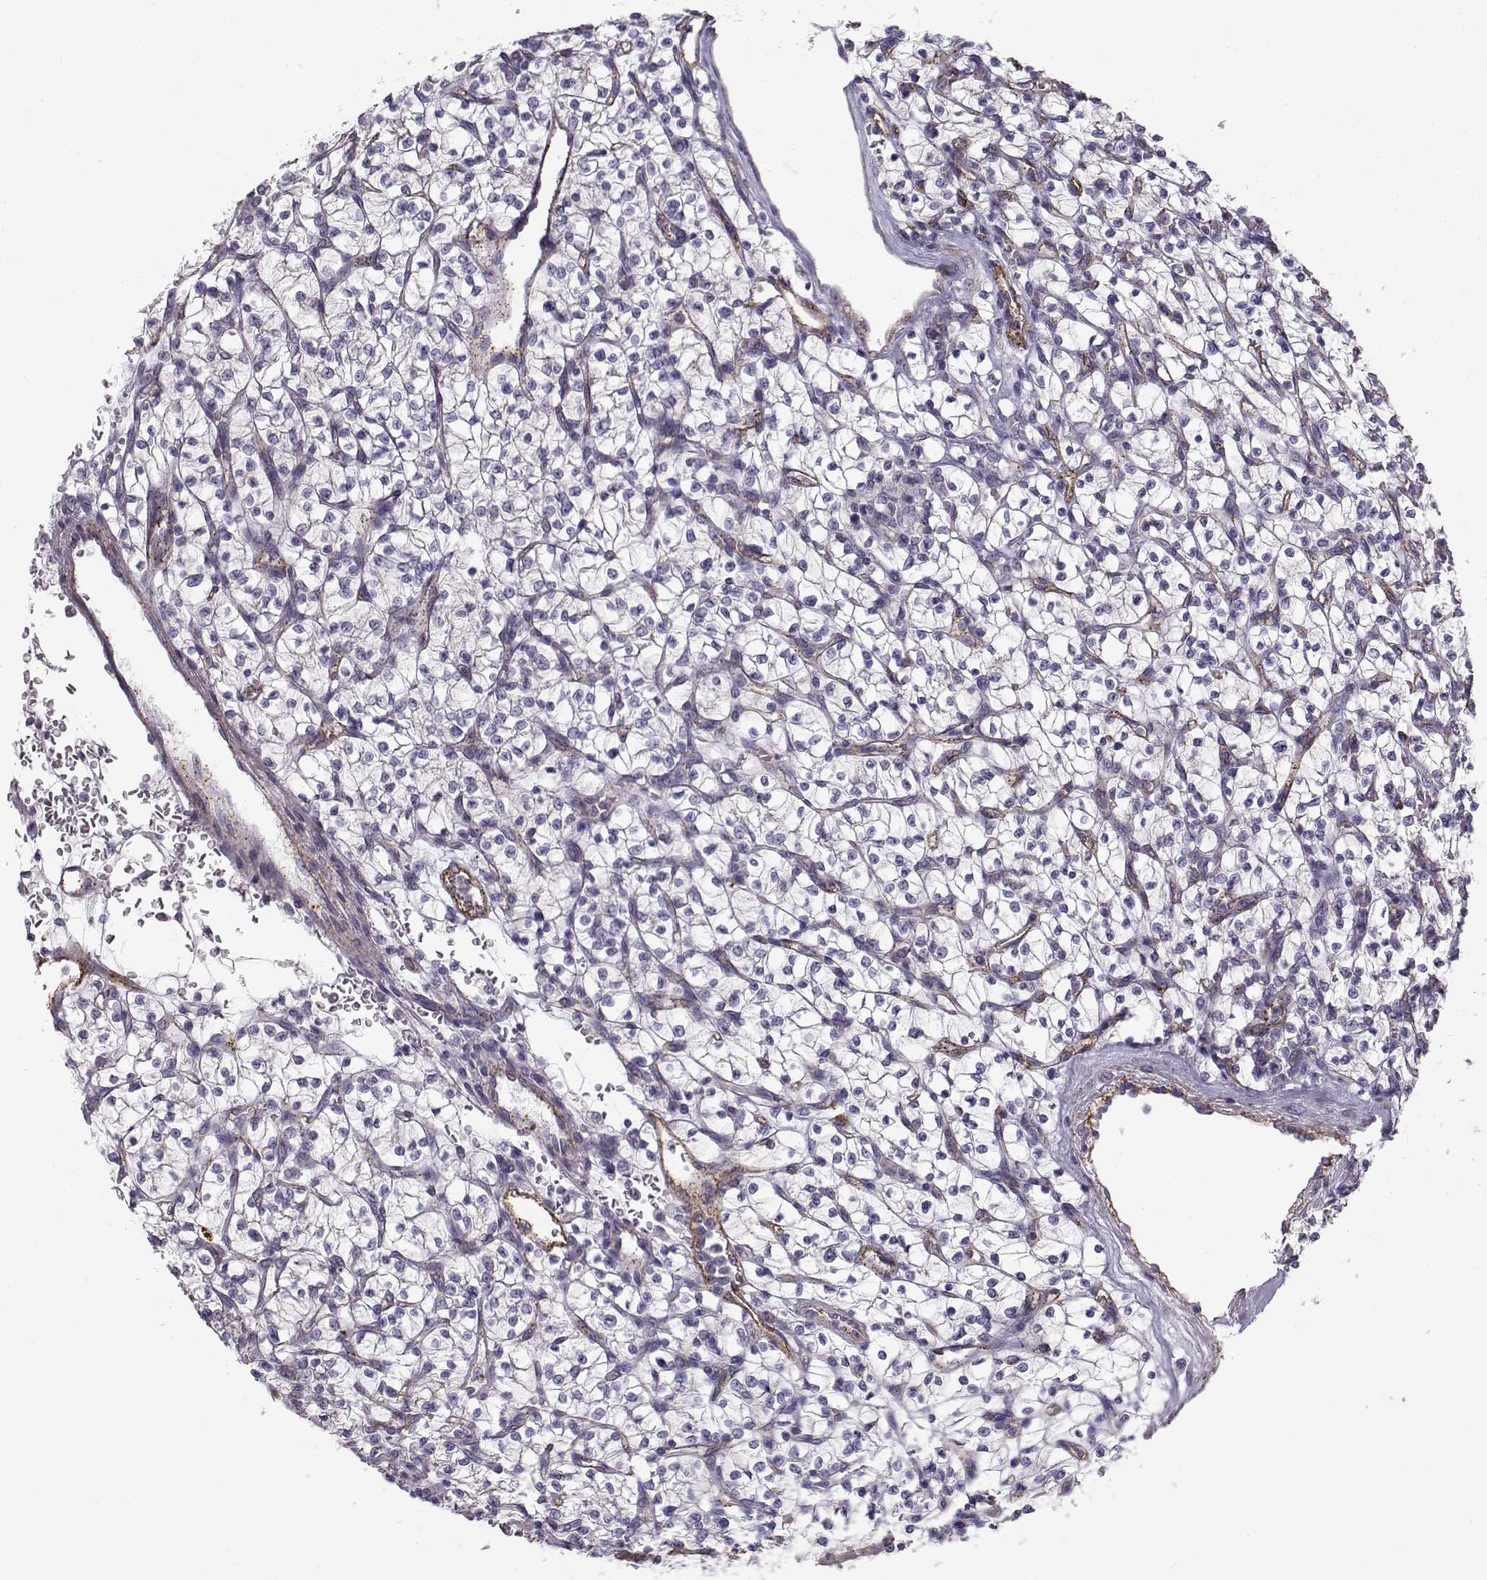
{"staining": {"intensity": "negative", "quantity": "none", "location": "none"}, "tissue": "renal cancer", "cell_type": "Tumor cells", "image_type": "cancer", "snomed": [{"axis": "morphology", "description": "Adenocarcinoma, NOS"}, {"axis": "topography", "description": "Kidney"}], "caption": "This is a histopathology image of immunohistochemistry staining of renal cancer, which shows no expression in tumor cells.", "gene": "MYO1A", "patient": {"sex": "female", "age": 64}}